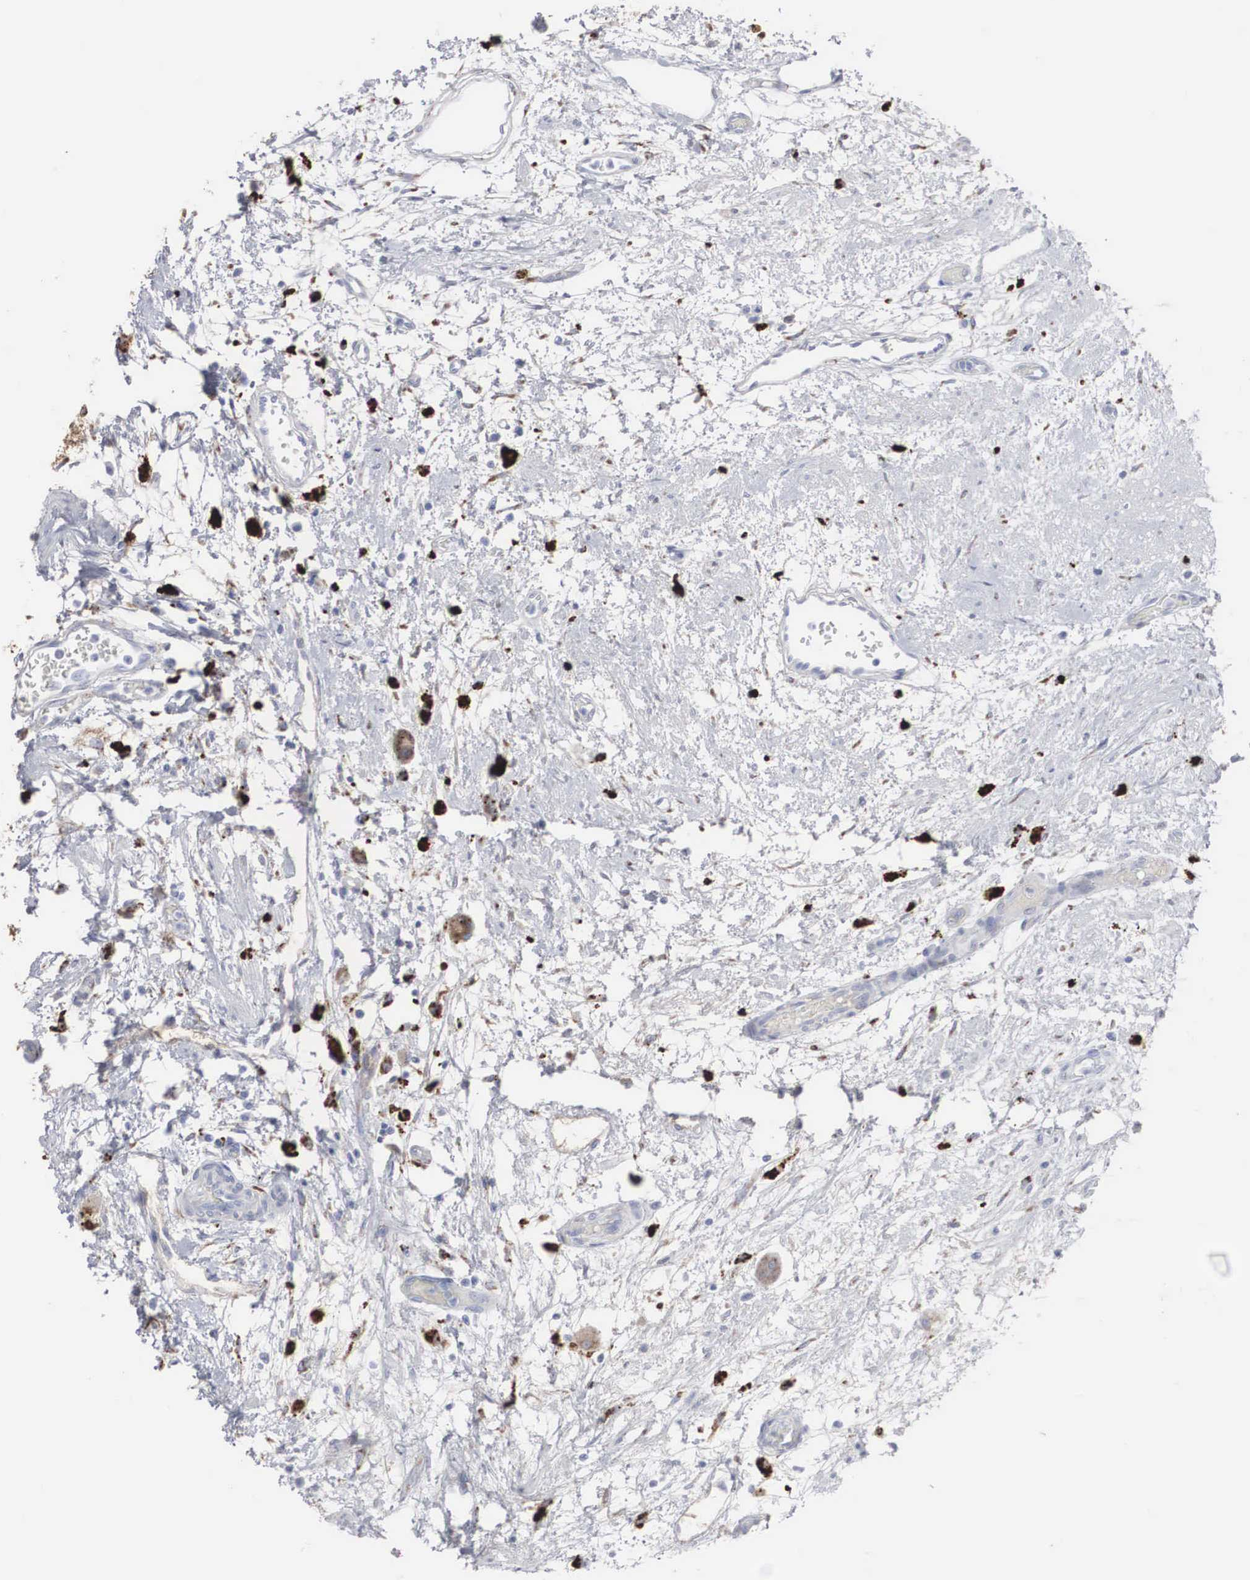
{"staining": {"intensity": "moderate", "quantity": ">75%", "location": "cytoplasmic/membranous"}, "tissue": "urothelial cancer", "cell_type": "Tumor cells", "image_type": "cancer", "snomed": [{"axis": "morphology", "description": "Urothelial carcinoma, High grade"}, {"axis": "topography", "description": "Urinary bladder"}], "caption": "Moderate cytoplasmic/membranous protein positivity is identified in about >75% of tumor cells in urothelial cancer.", "gene": "LGALS3BP", "patient": {"sex": "male", "age": 78}}